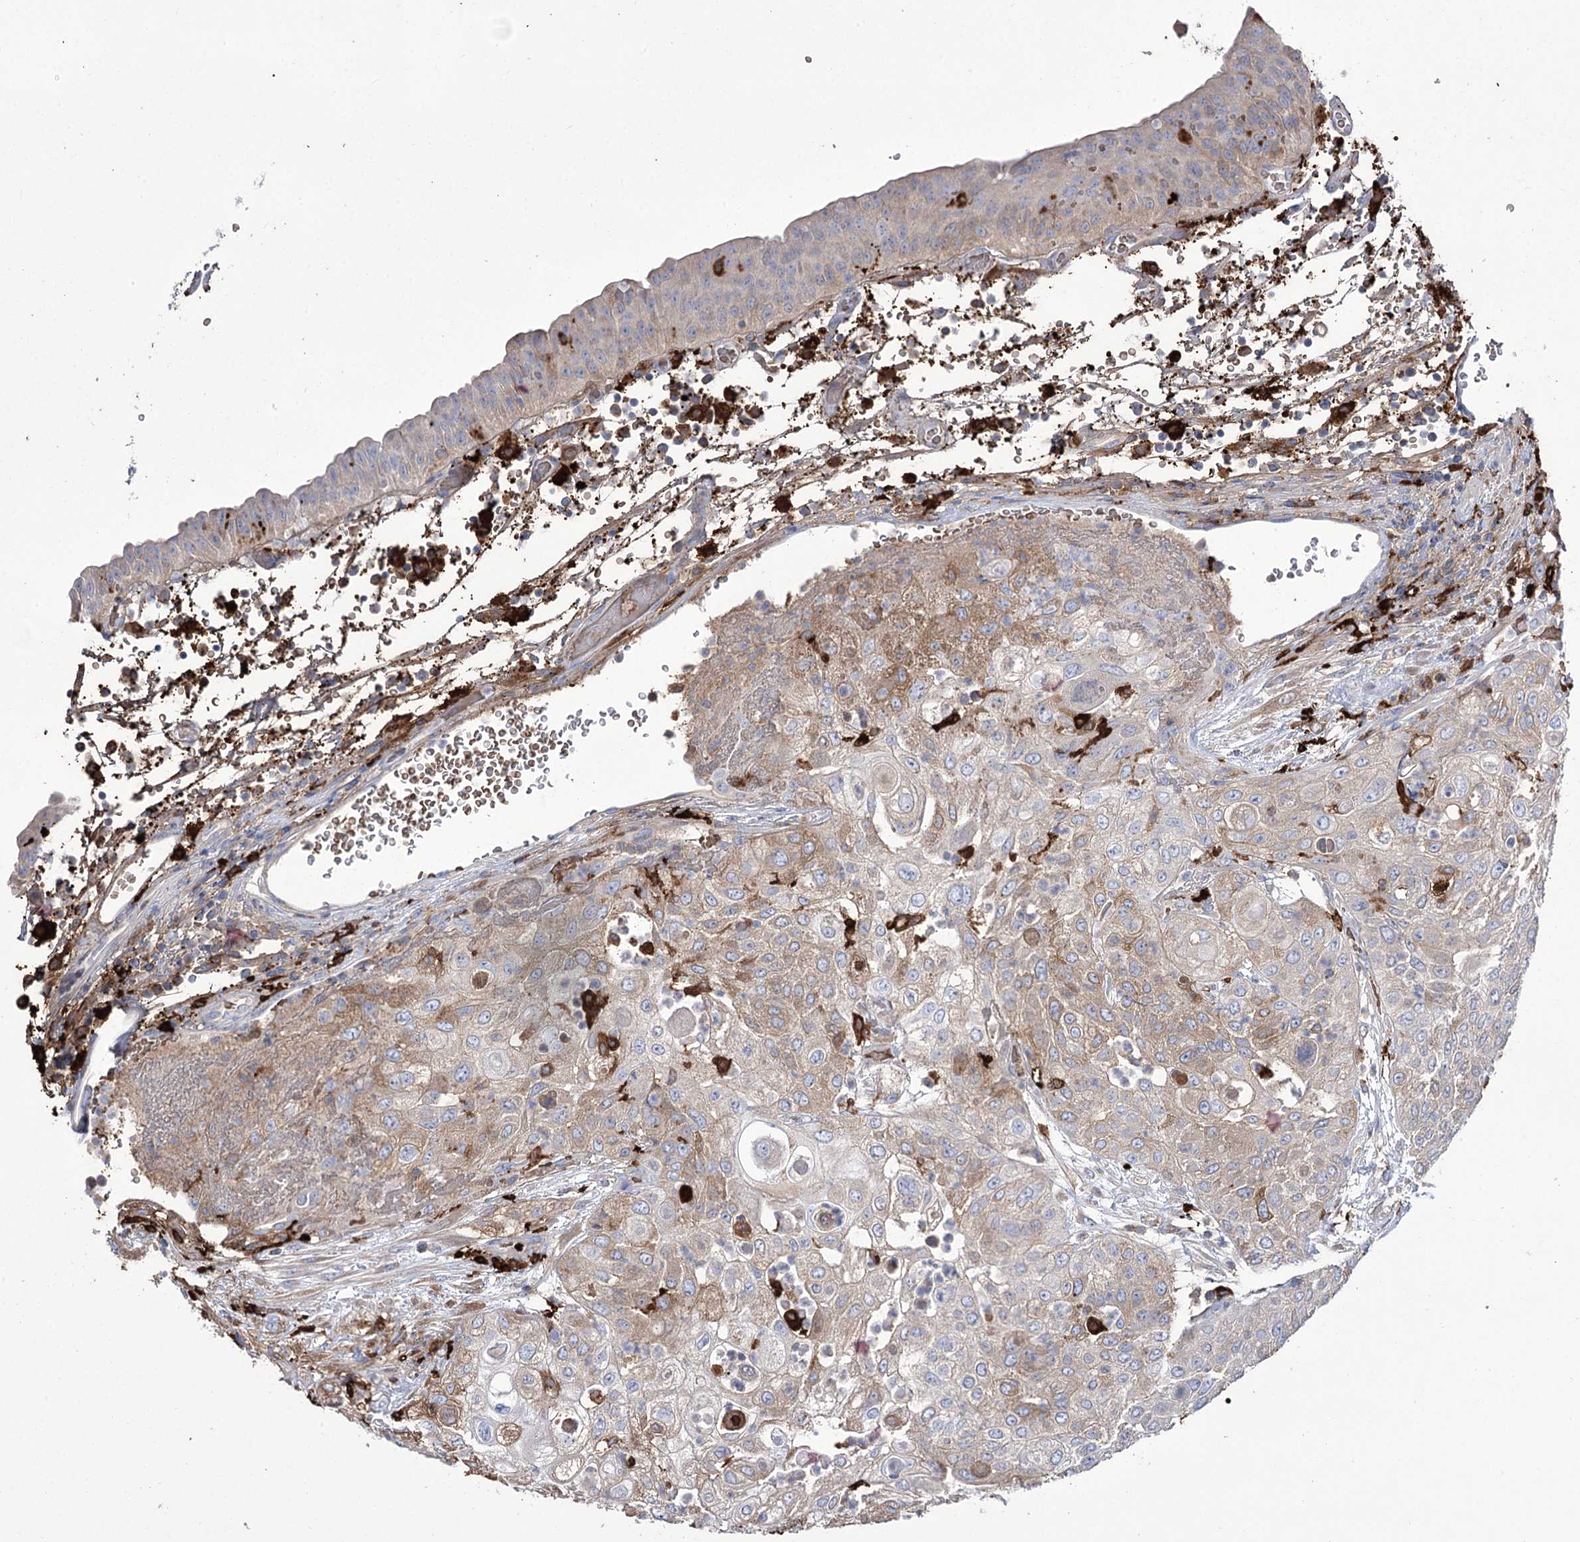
{"staining": {"intensity": "moderate", "quantity": "<25%", "location": "cytoplasmic/membranous"}, "tissue": "urothelial cancer", "cell_type": "Tumor cells", "image_type": "cancer", "snomed": [{"axis": "morphology", "description": "Urothelial carcinoma, High grade"}, {"axis": "topography", "description": "Urinary bladder"}], "caption": "Human urothelial cancer stained with a brown dye exhibits moderate cytoplasmic/membranous positive expression in about <25% of tumor cells.", "gene": "ZNF622", "patient": {"sex": "female", "age": 79}}